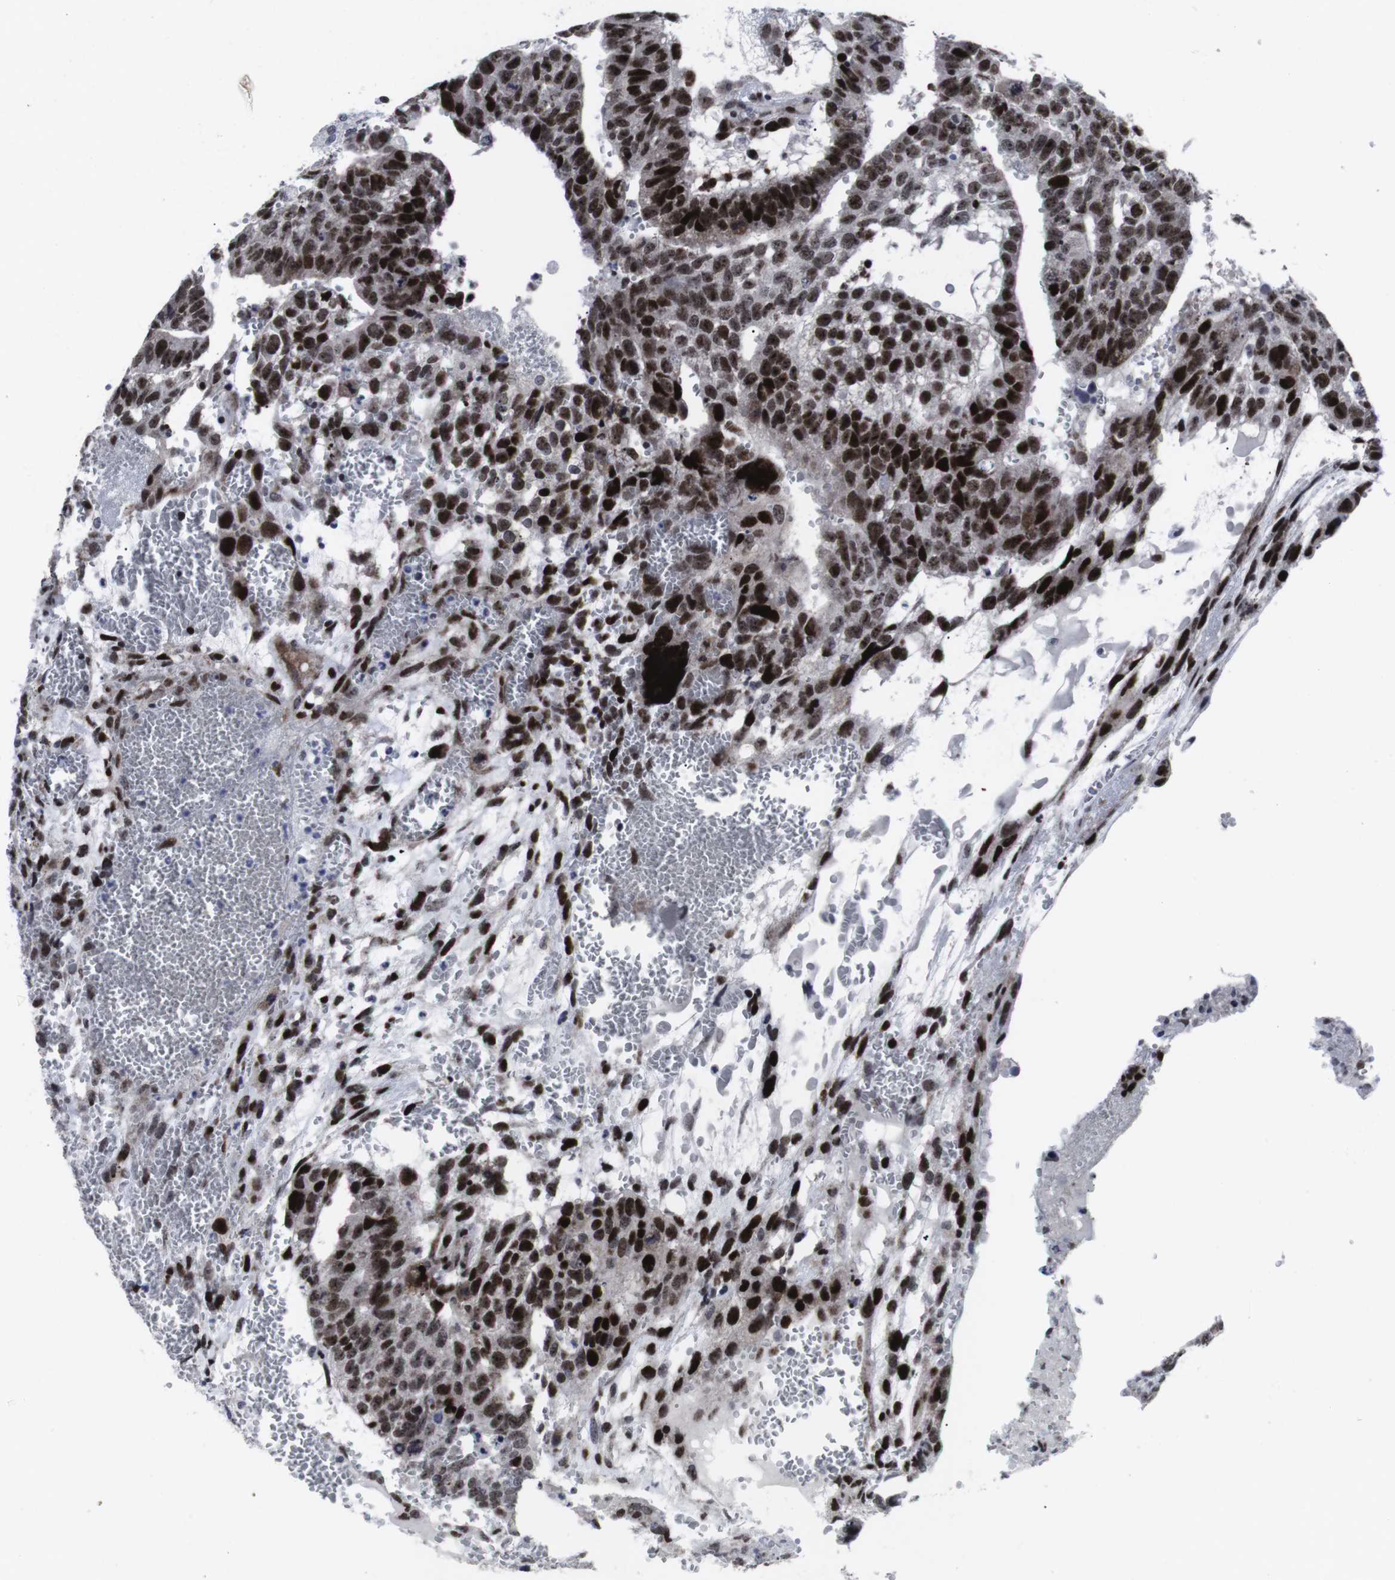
{"staining": {"intensity": "strong", "quantity": ">75%", "location": "nuclear"}, "tissue": "testis cancer", "cell_type": "Tumor cells", "image_type": "cancer", "snomed": [{"axis": "morphology", "description": "Seminoma, NOS"}, {"axis": "morphology", "description": "Carcinoma, Embryonal, NOS"}, {"axis": "topography", "description": "Testis"}], "caption": "Immunohistochemistry image of seminoma (testis) stained for a protein (brown), which shows high levels of strong nuclear staining in approximately >75% of tumor cells.", "gene": "MLH1", "patient": {"sex": "male", "age": 52}}